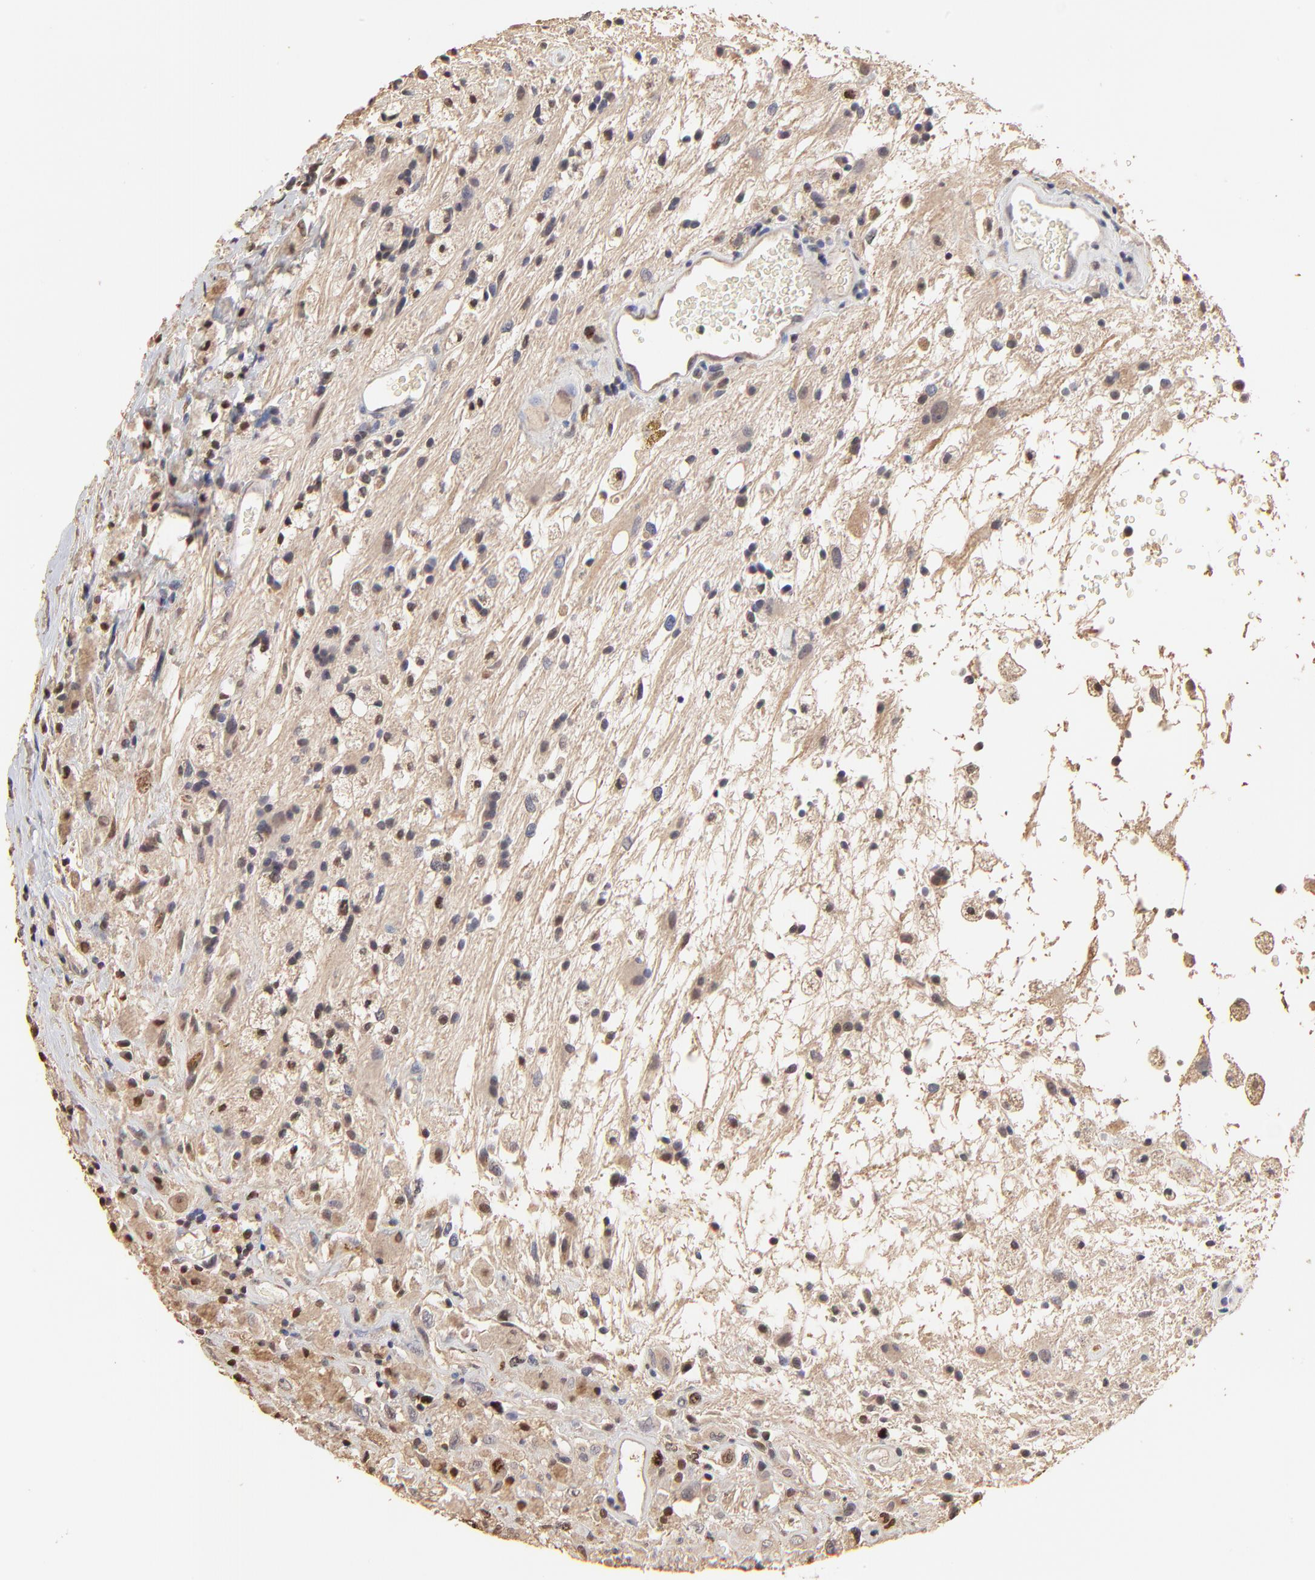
{"staining": {"intensity": "moderate", "quantity": "<25%", "location": "nuclear"}, "tissue": "glioma", "cell_type": "Tumor cells", "image_type": "cancer", "snomed": [{"axis": "morphology", "description": "Glioma, malignant, High grade"}, {"axis": "topography", "description": "Brain"}], "caption": "High-power microscopy captured an immunohistochemistry photomicrograph of glioma, revealing moderate nuclear expression in about <25% of tumor cells.", "gene": "BIRC5", "patient": {"sex": "male", "age": 48}}